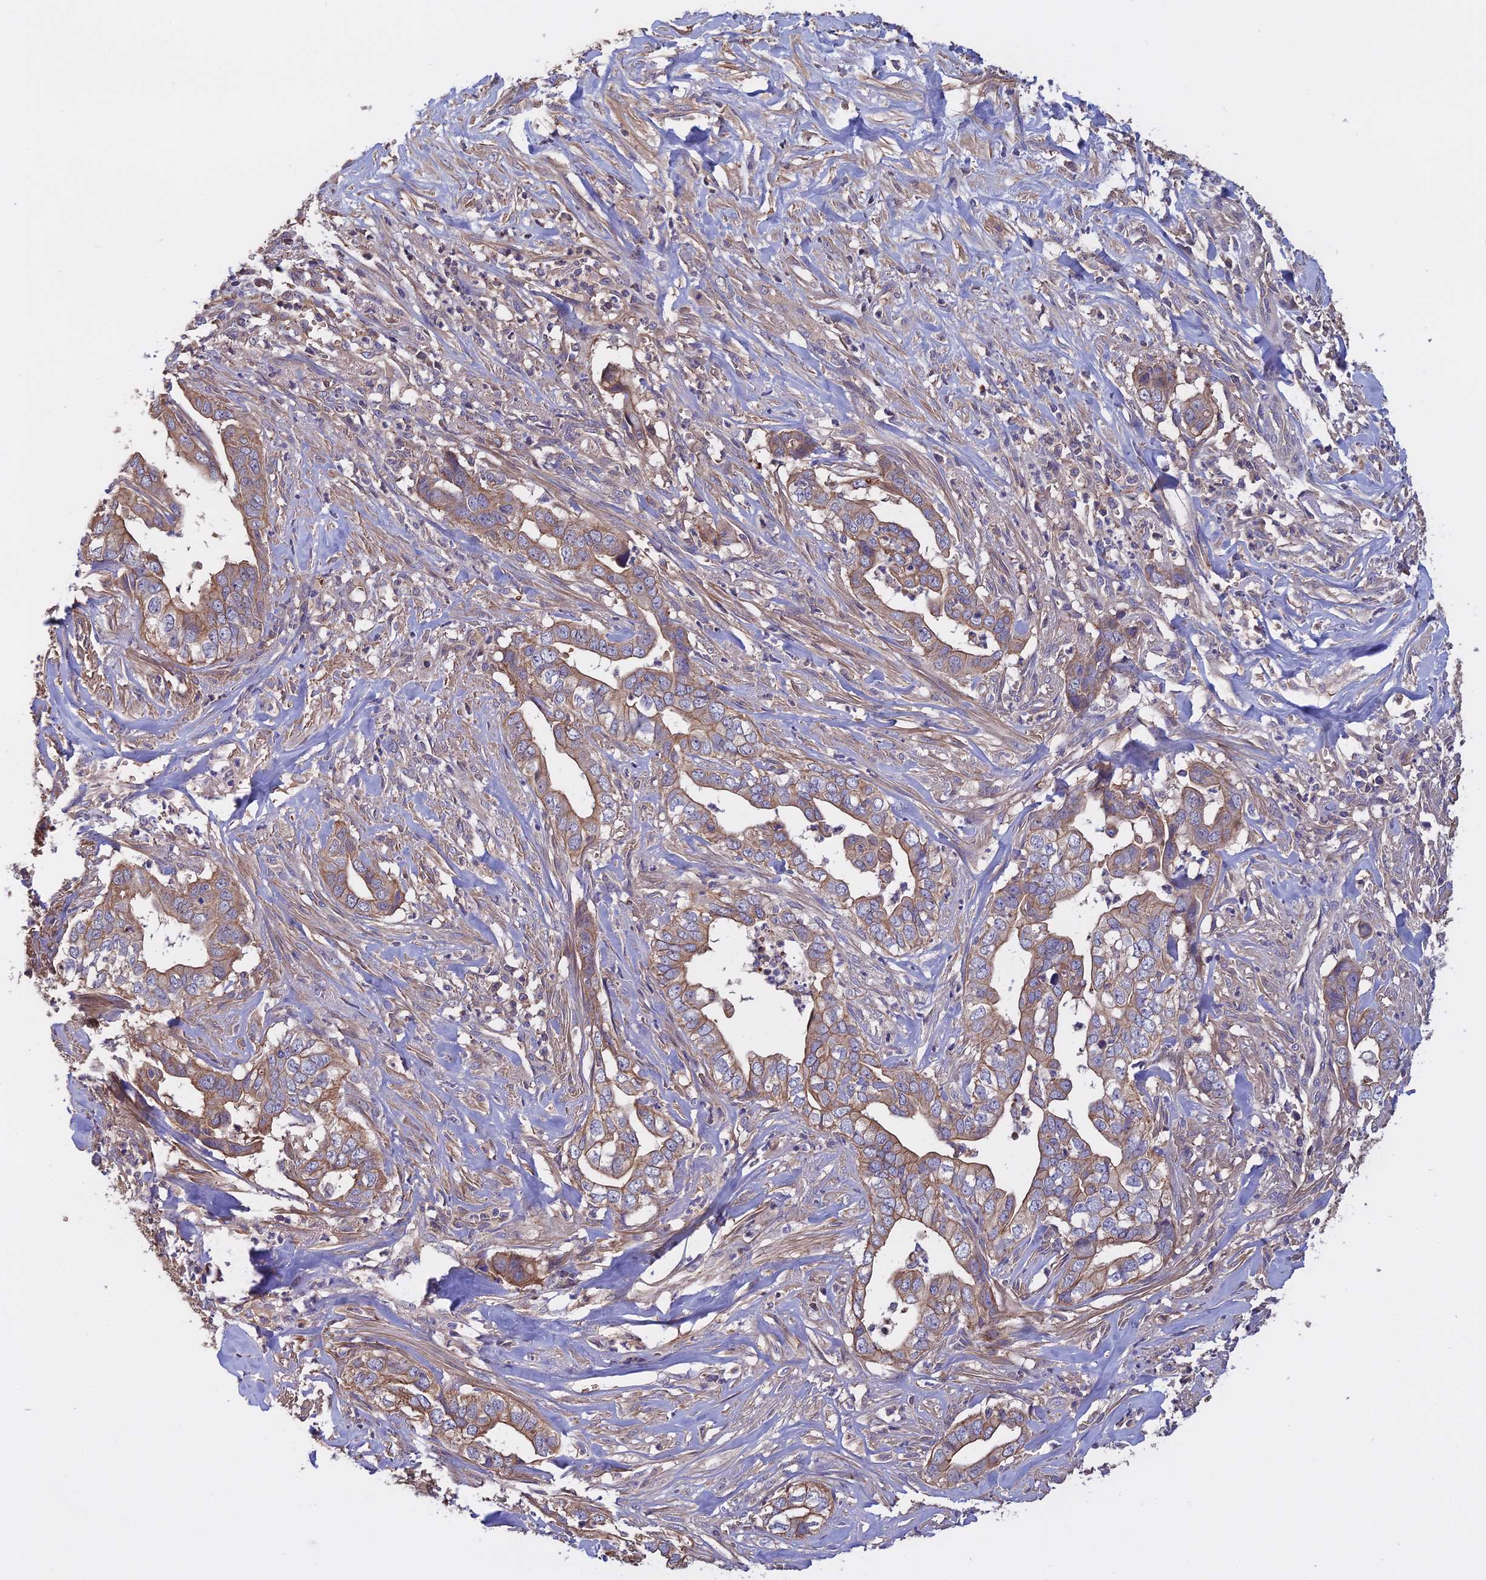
{"staining": {"intensity": "weak", "quantity": "25%-75%", "location": "cytoplasmic/membranous"}, "tissue": "liver cancer", "cell_type": "Tumor cells", "image_type": "cancer", "snomed": [{"axis": "morphology", "description": "Cholangiocarcinoma"}, {"axis": "topography", "description": "Liver"}], "caption": "This is an image of immunohistochemistry staining of liver cancer (cholangiocarcinoma), which shows weak expression in the cytoplasmic/membranous of tumor cells.", "gene": "GALR2", "patient": {"sex": "female", "age": 79}}